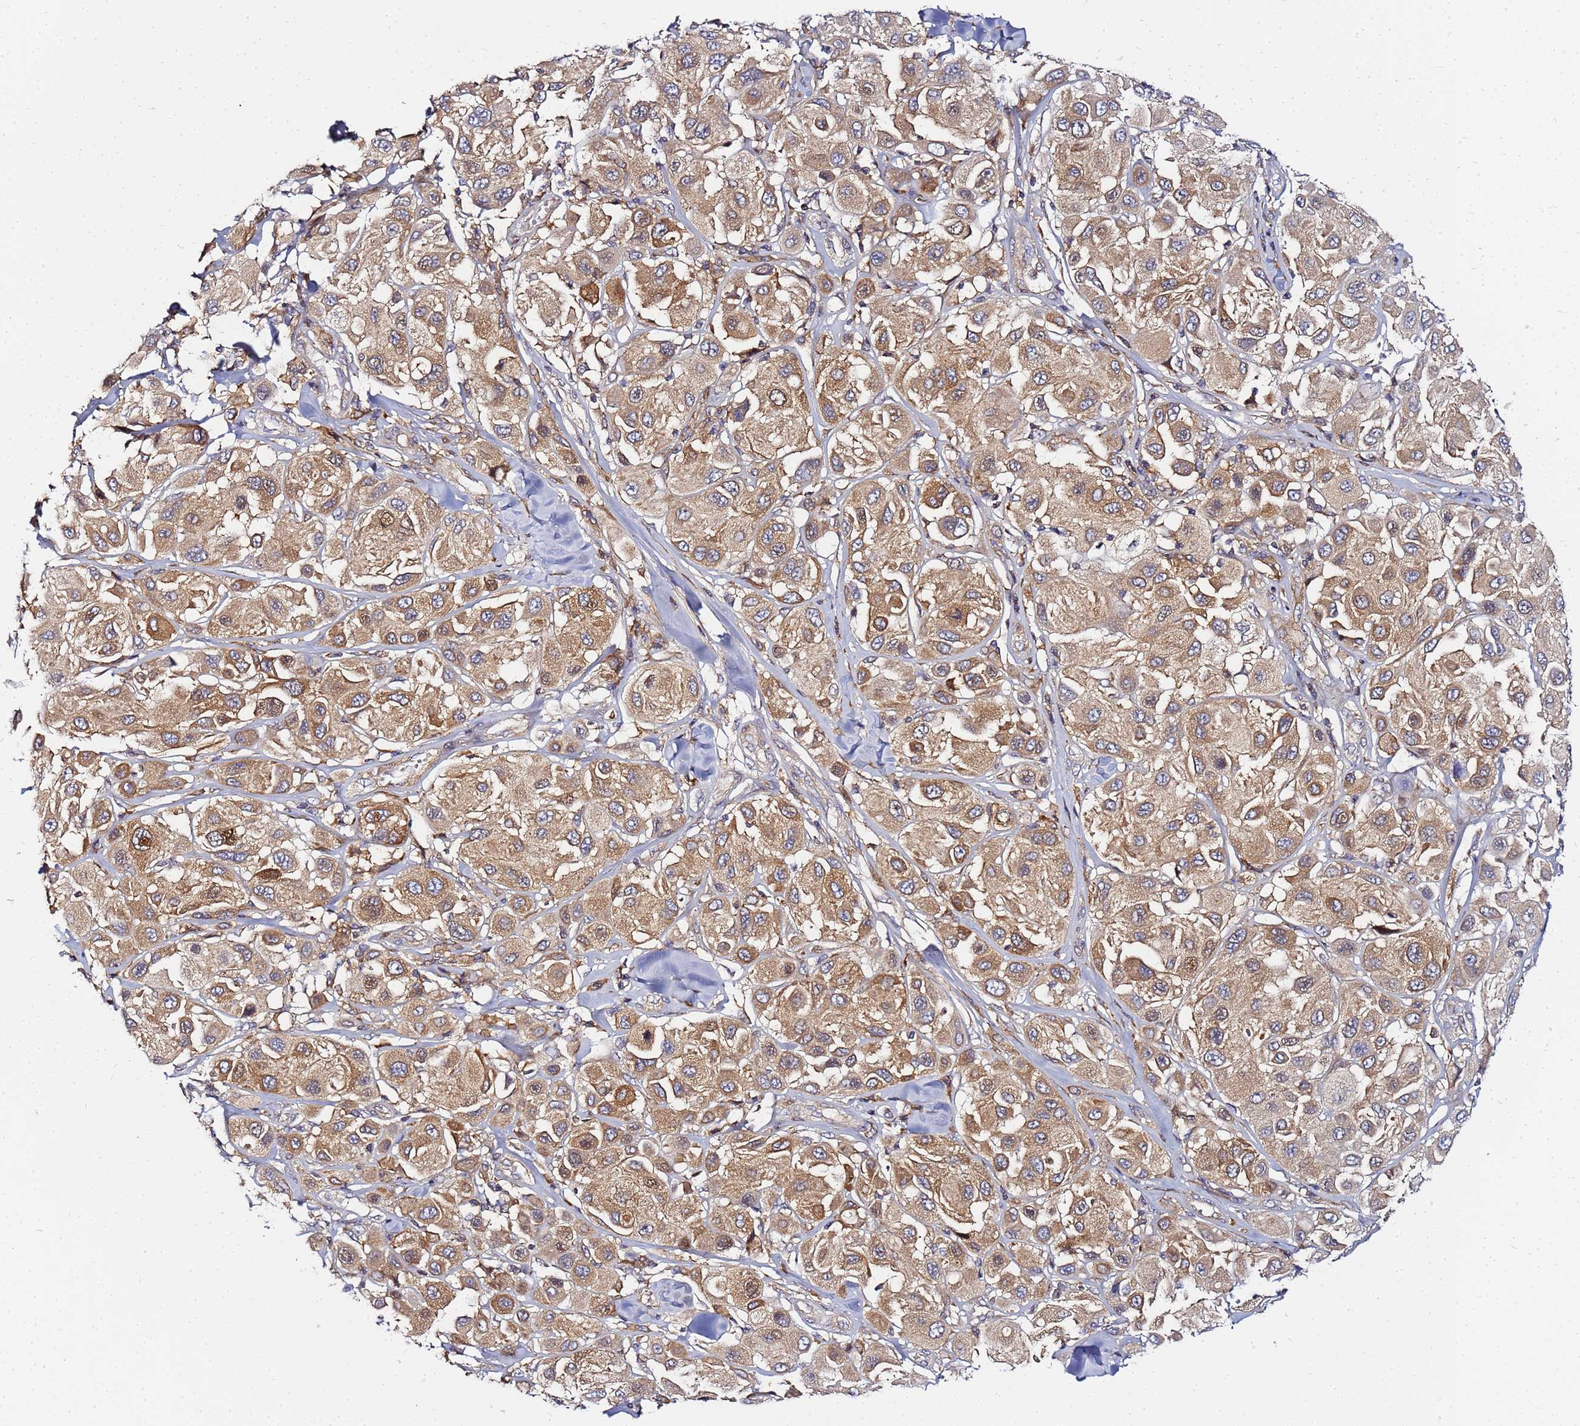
{"staining": {"intensity": "moderate", "quantity": ">75%", "location": "cytoplasmic/membranous"}, "tissue": "melanoma", "cell_type": "Tumor cells", "image_type": "cancer", "snomed": [{"axis": "morphology", "description": "Malignant melanoma, Metastatic site"}, {"axis": "topography", "description": "Skin"}], "caption": "This is a micrograph of immunohistochemistry (IHC) staining of malignant melanoma (metastatic site), which shows moderate positivity in the cytoplasmic/membranous of tumor cells.", "gene": "CHM", "patient": {"sex": "male", "age": 41}}